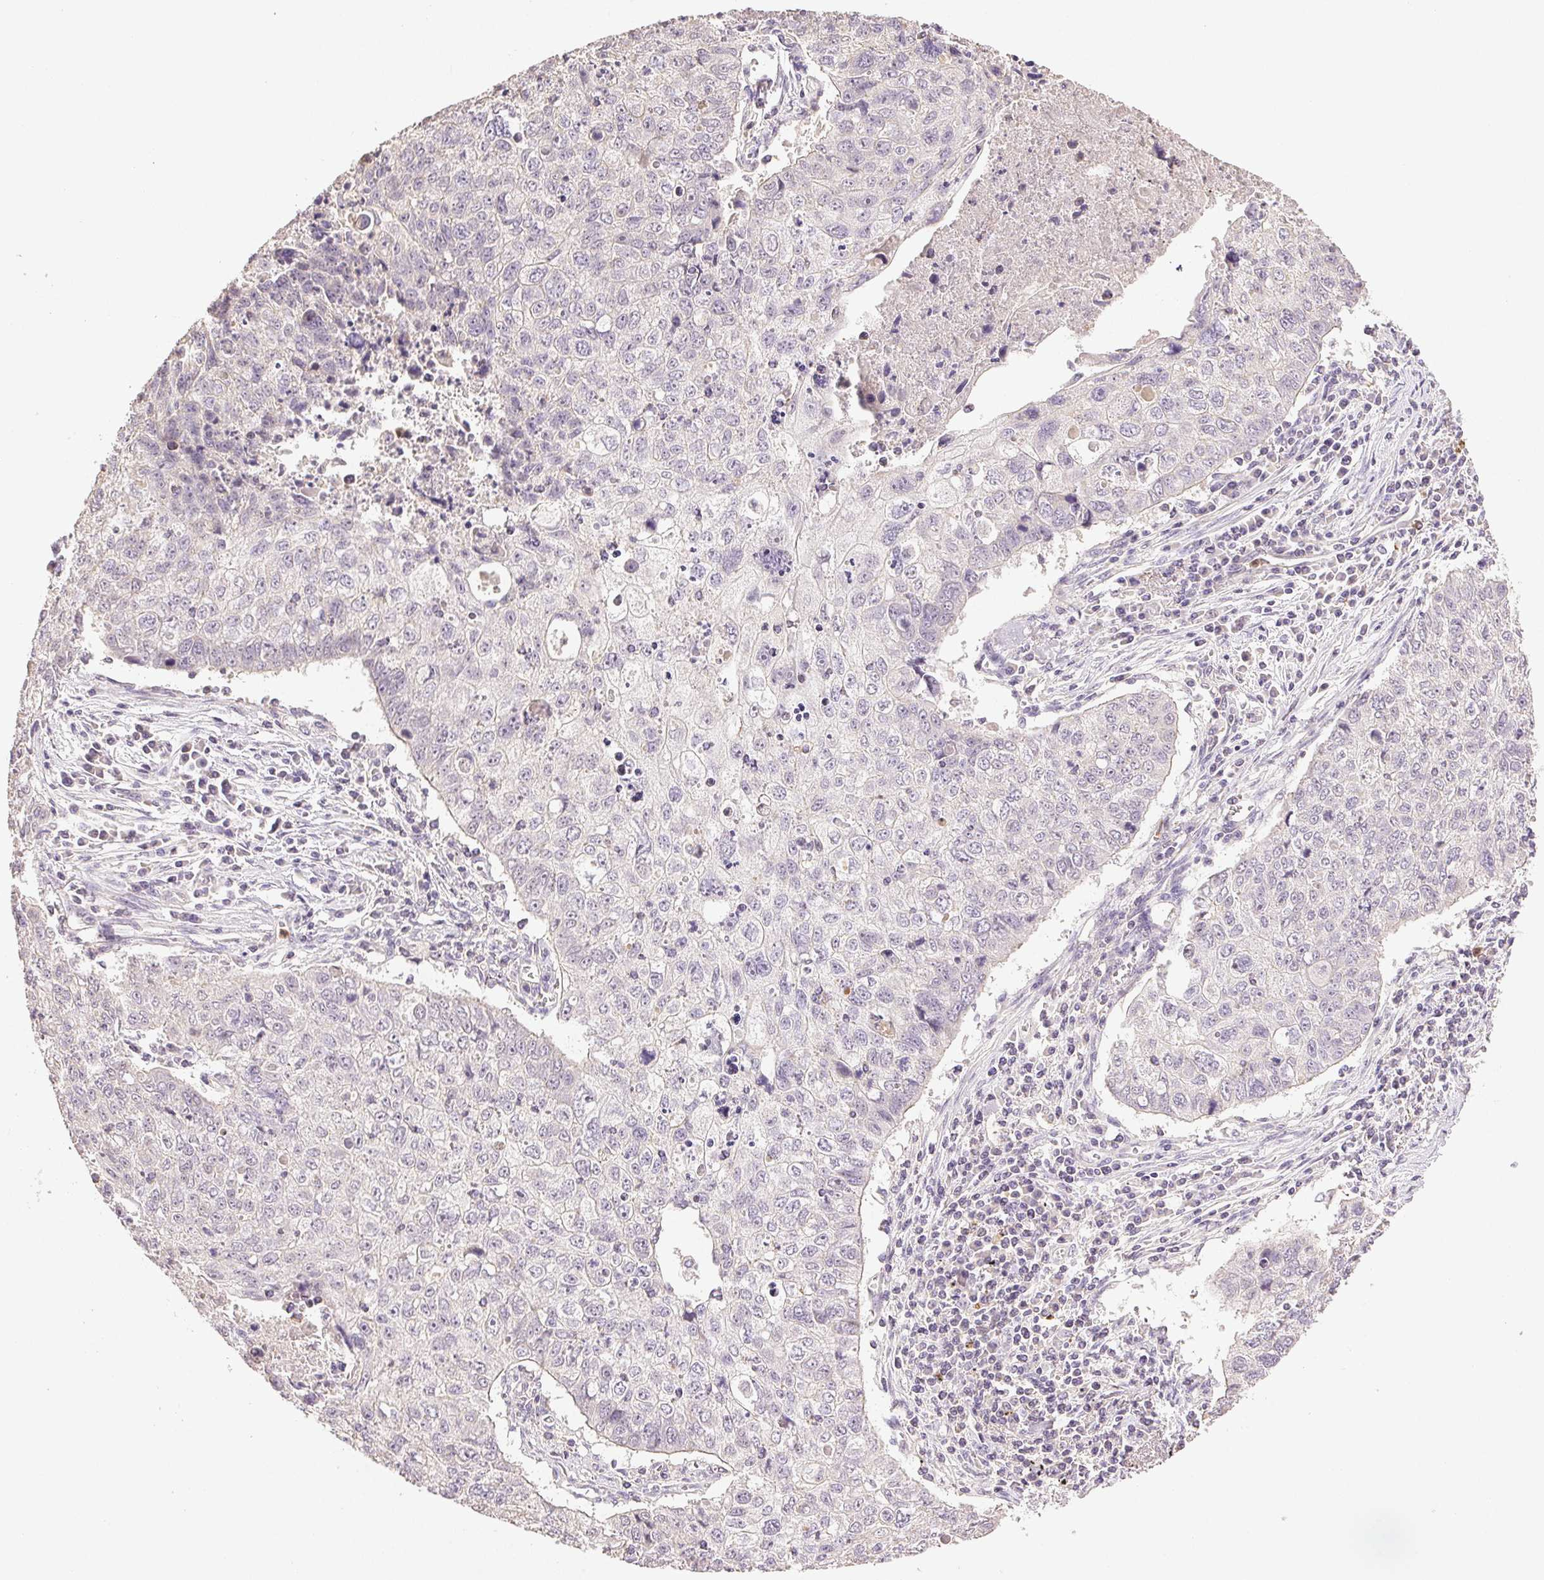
{"staining": {"intensity": "negative", "quantity": "none", "location": "none"}, "tissue": "lung cancer", "cell_type": "Tumor cells", "image_type": "cancer", "snomed": [{"axis": "morphology", "description": "Normal morphology"}, {"axis": "morphology", "description": "Aneuploidy"}, {"axis": "morphology", "description": "Squamous cell carcinoma, NOS"}, {"axis": "topography", "description": "Lymph node"}, {"axis": "topography", "description": "Lung"}], "caption": "Tumor cells show no significant protein expression in lung cancer.", "gene": "TMEM253", "patient": {"sex": "female", "age": 76}}